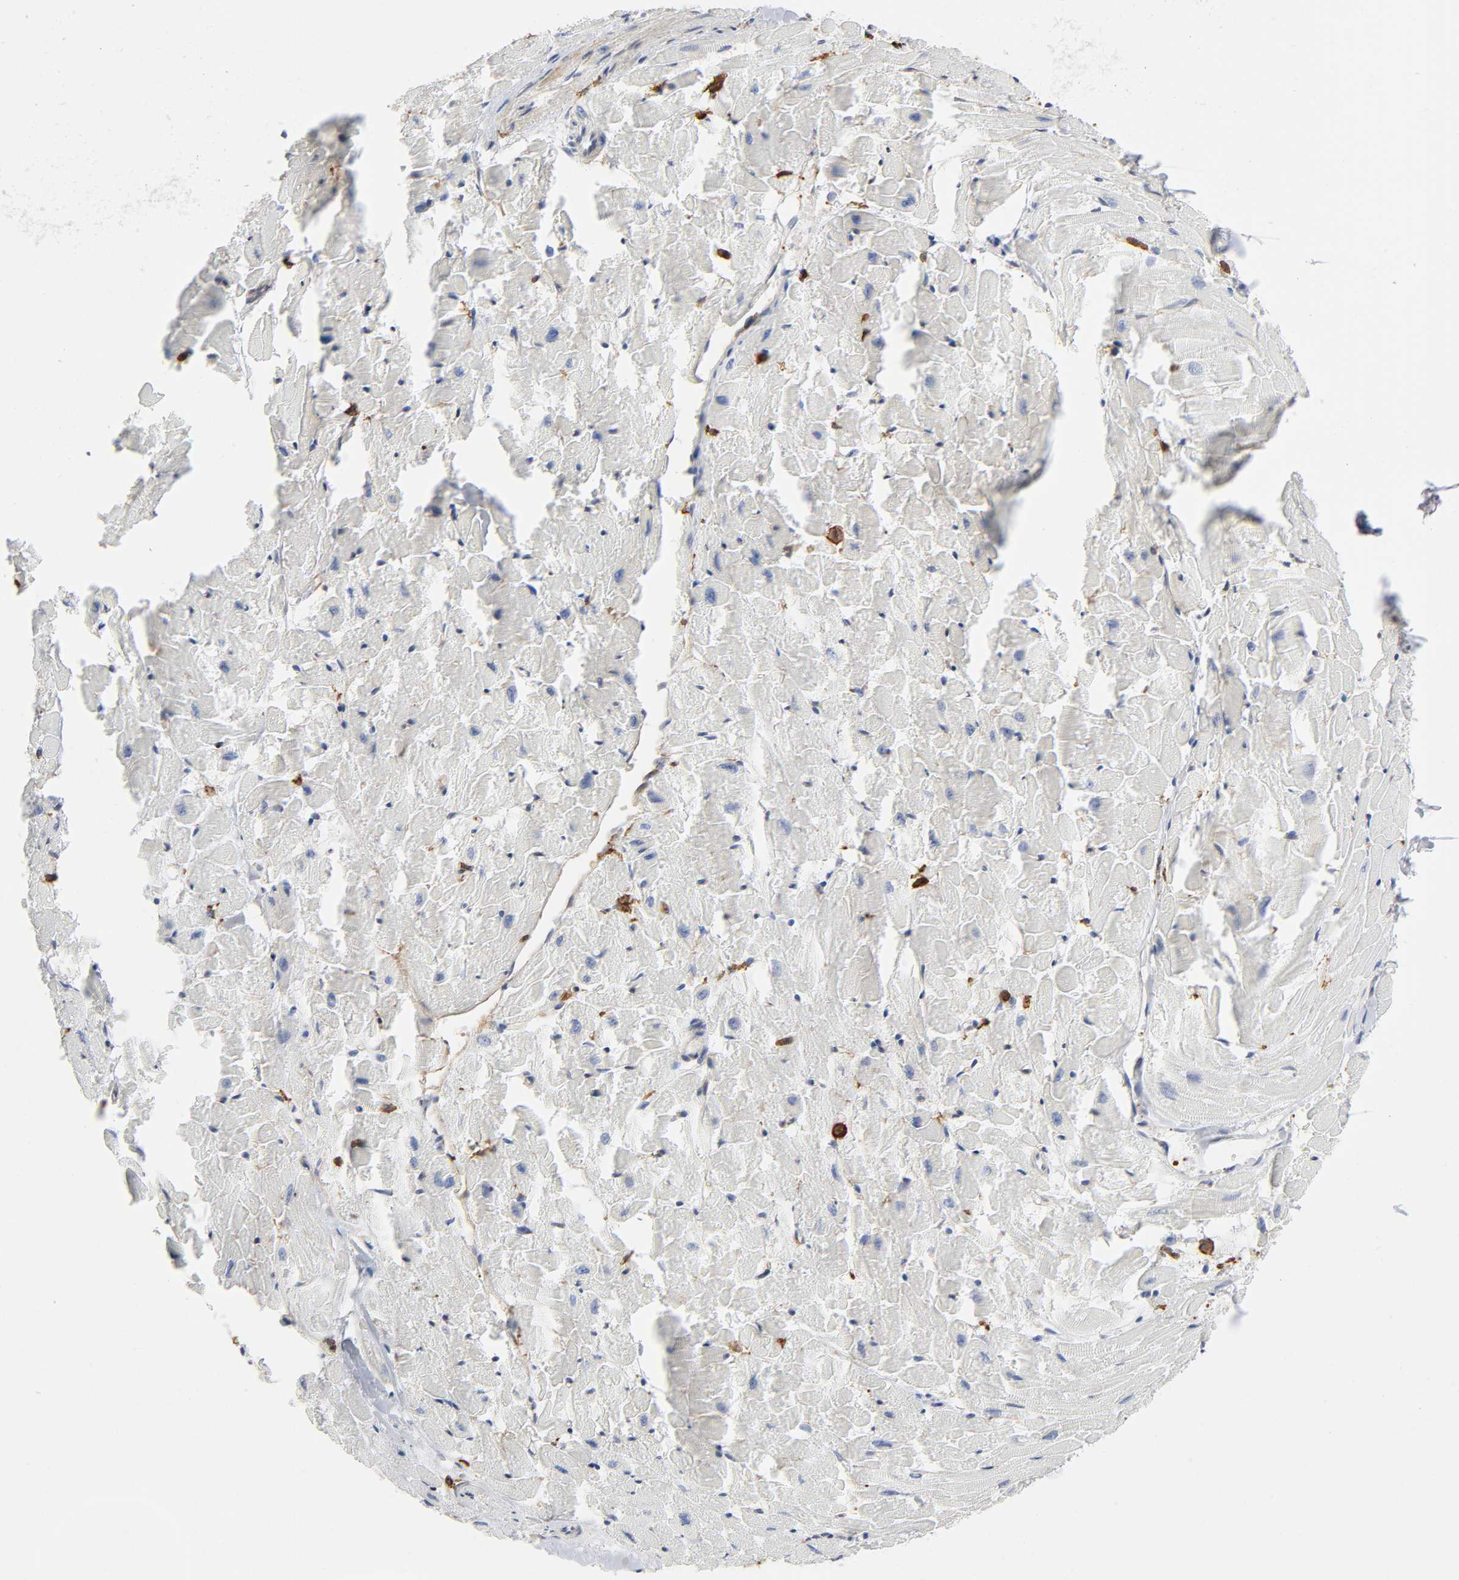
{"staining": {"intensity": "negative", "quantity": "none", "location": "none"}, "tissue": "heart muscle", "cell_type": "Cardiomyocytes", "image_type": "normal", "snomed": [{"axis": "morphology", "description": "Normal tissue, NOS"}, {"axis": "topography", "description": "Heart"}], "caption": "This is an immunohistochemistry image of normal human heart muscle. There is no expression in cardiomyocytes.", "gene": "LYN", "patient": {"sex": "female", "age": 19}}